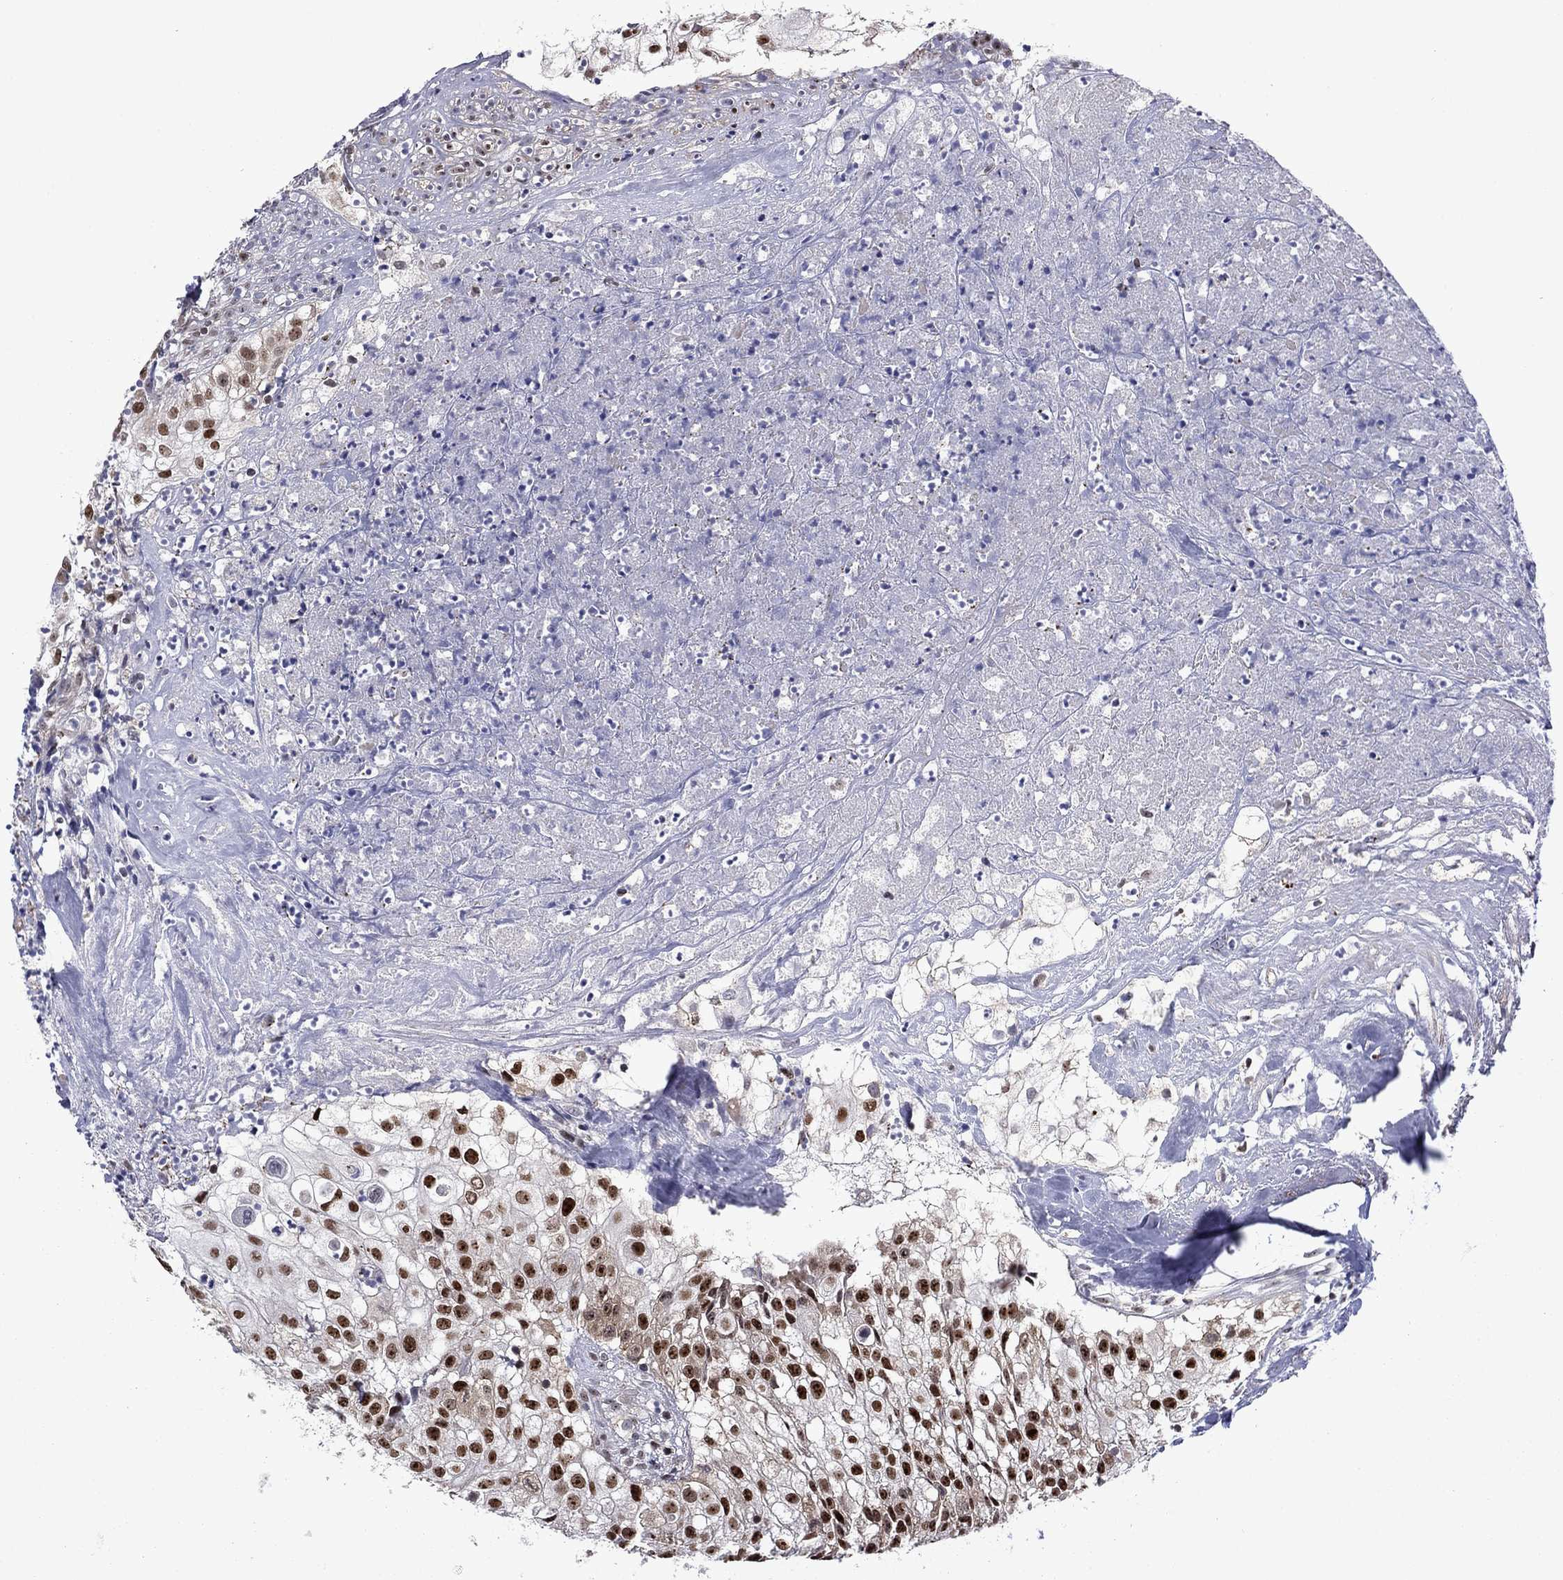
{"staining": {"intensity": "strong", "quantity": ">75%", "location": "nuclear"}, "tissue": "urothelial cancer", "cell_type": "Tumor cells", "image_type": "cancer", "snomed": [{"axis": "morphology", "description": "Urothelial carcinoma, High grade"}, {"axis": "topography", "description": "Urinary bladder"}], "caption": "High-grade urothelial carcinoma stained for a protein exhibits strong nuclear positivity in tumor cells.", "gene": "SURF2", "patient": {"sex": "female", "age": 79}}